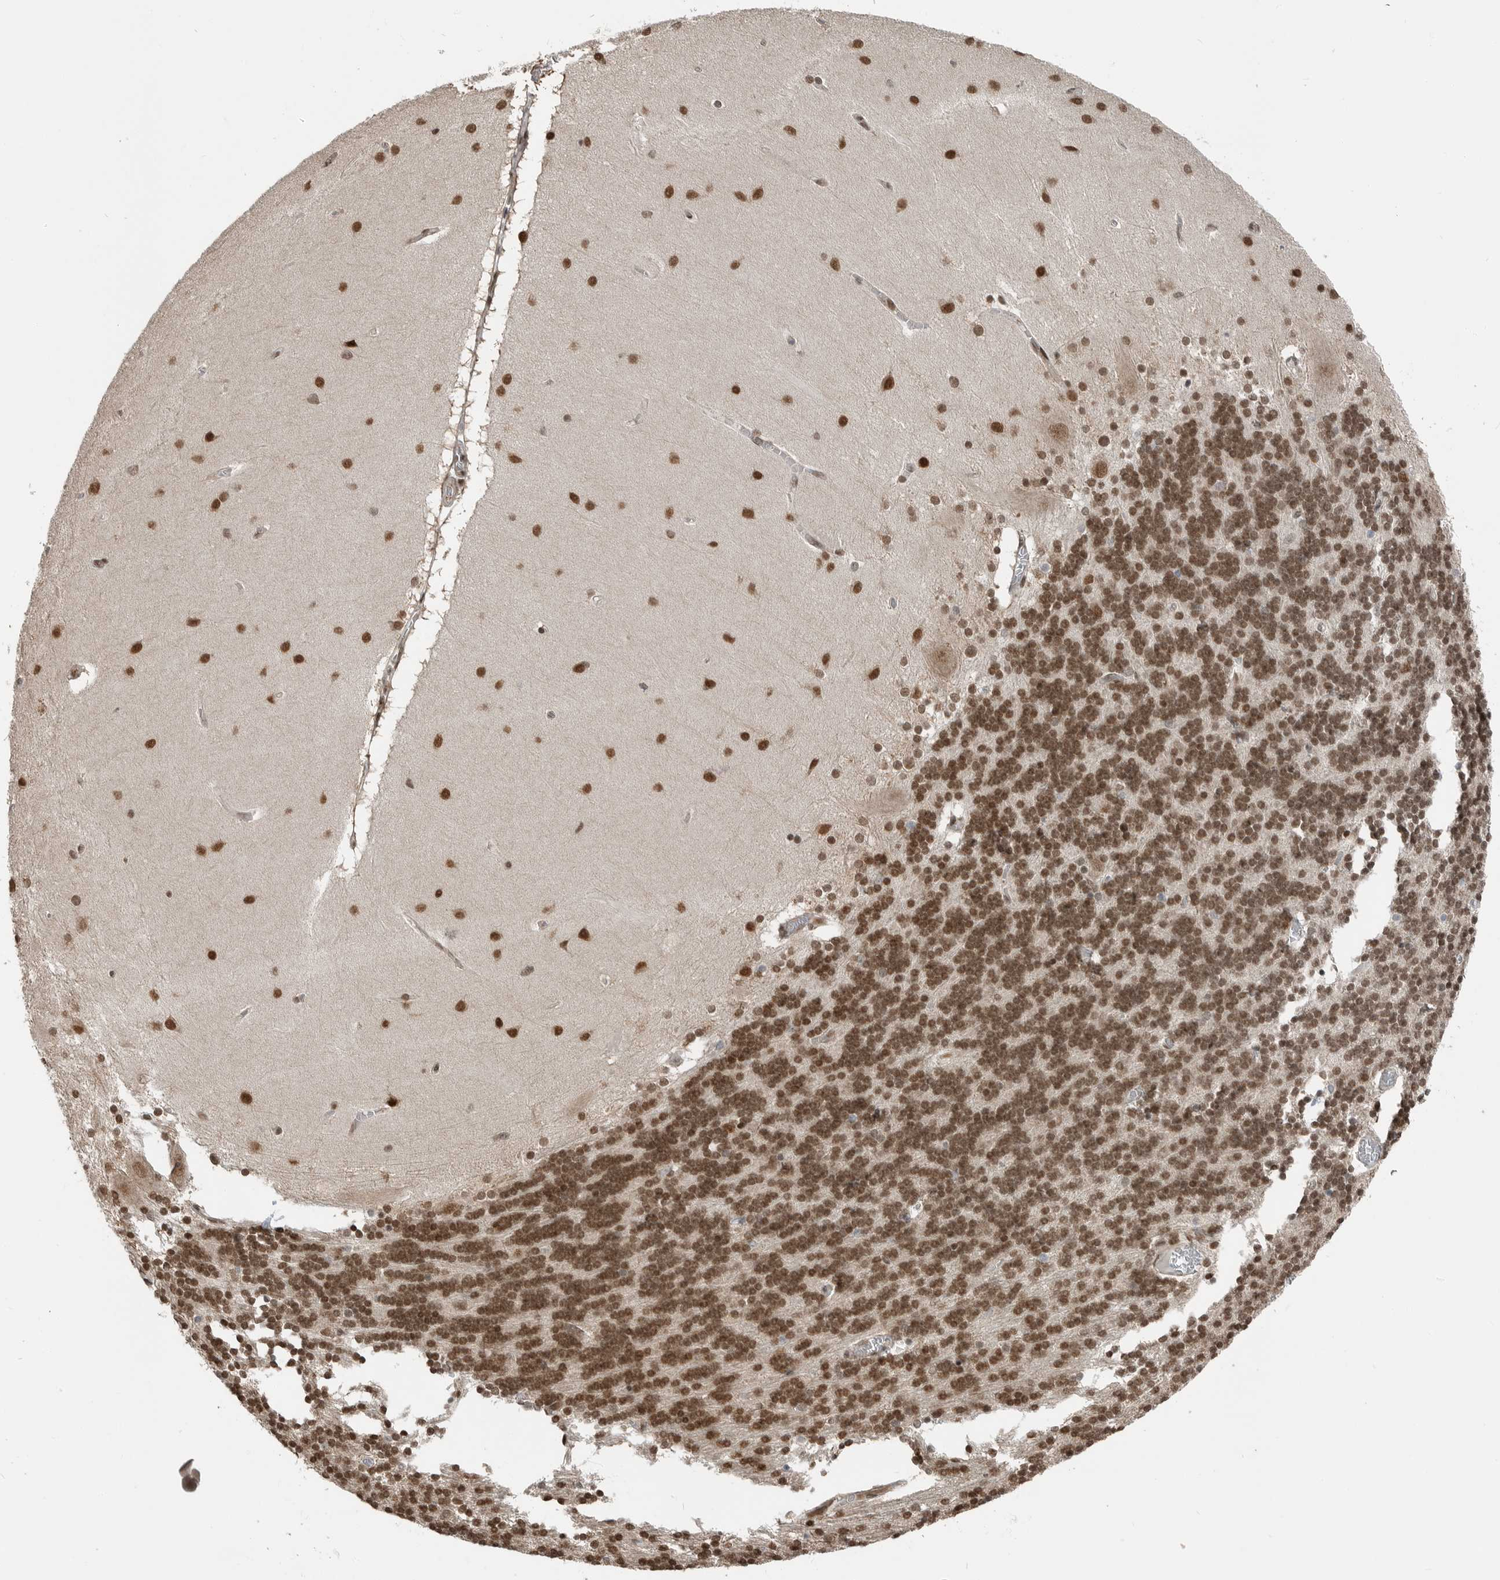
{"staining": {"intensity": "strong", "quantity": ">75%", "location": "nuclear"}, "tissue": "cerebellum", "cell_type": "Cells in granular layer", "image_type": "normal", "snomed": [{"axis": "morphology", "description": "Normal tissue, NOS"}, {"axis": "topography", "description": "Cerebellum"}], "caption": "Cells in granular layer demonstrate high levels of strong nuclear expression in about >75% of cells in unremarkable cerebellum.", "gene": "BLZF1", "patient": {"sex": "female", "age": 54}}